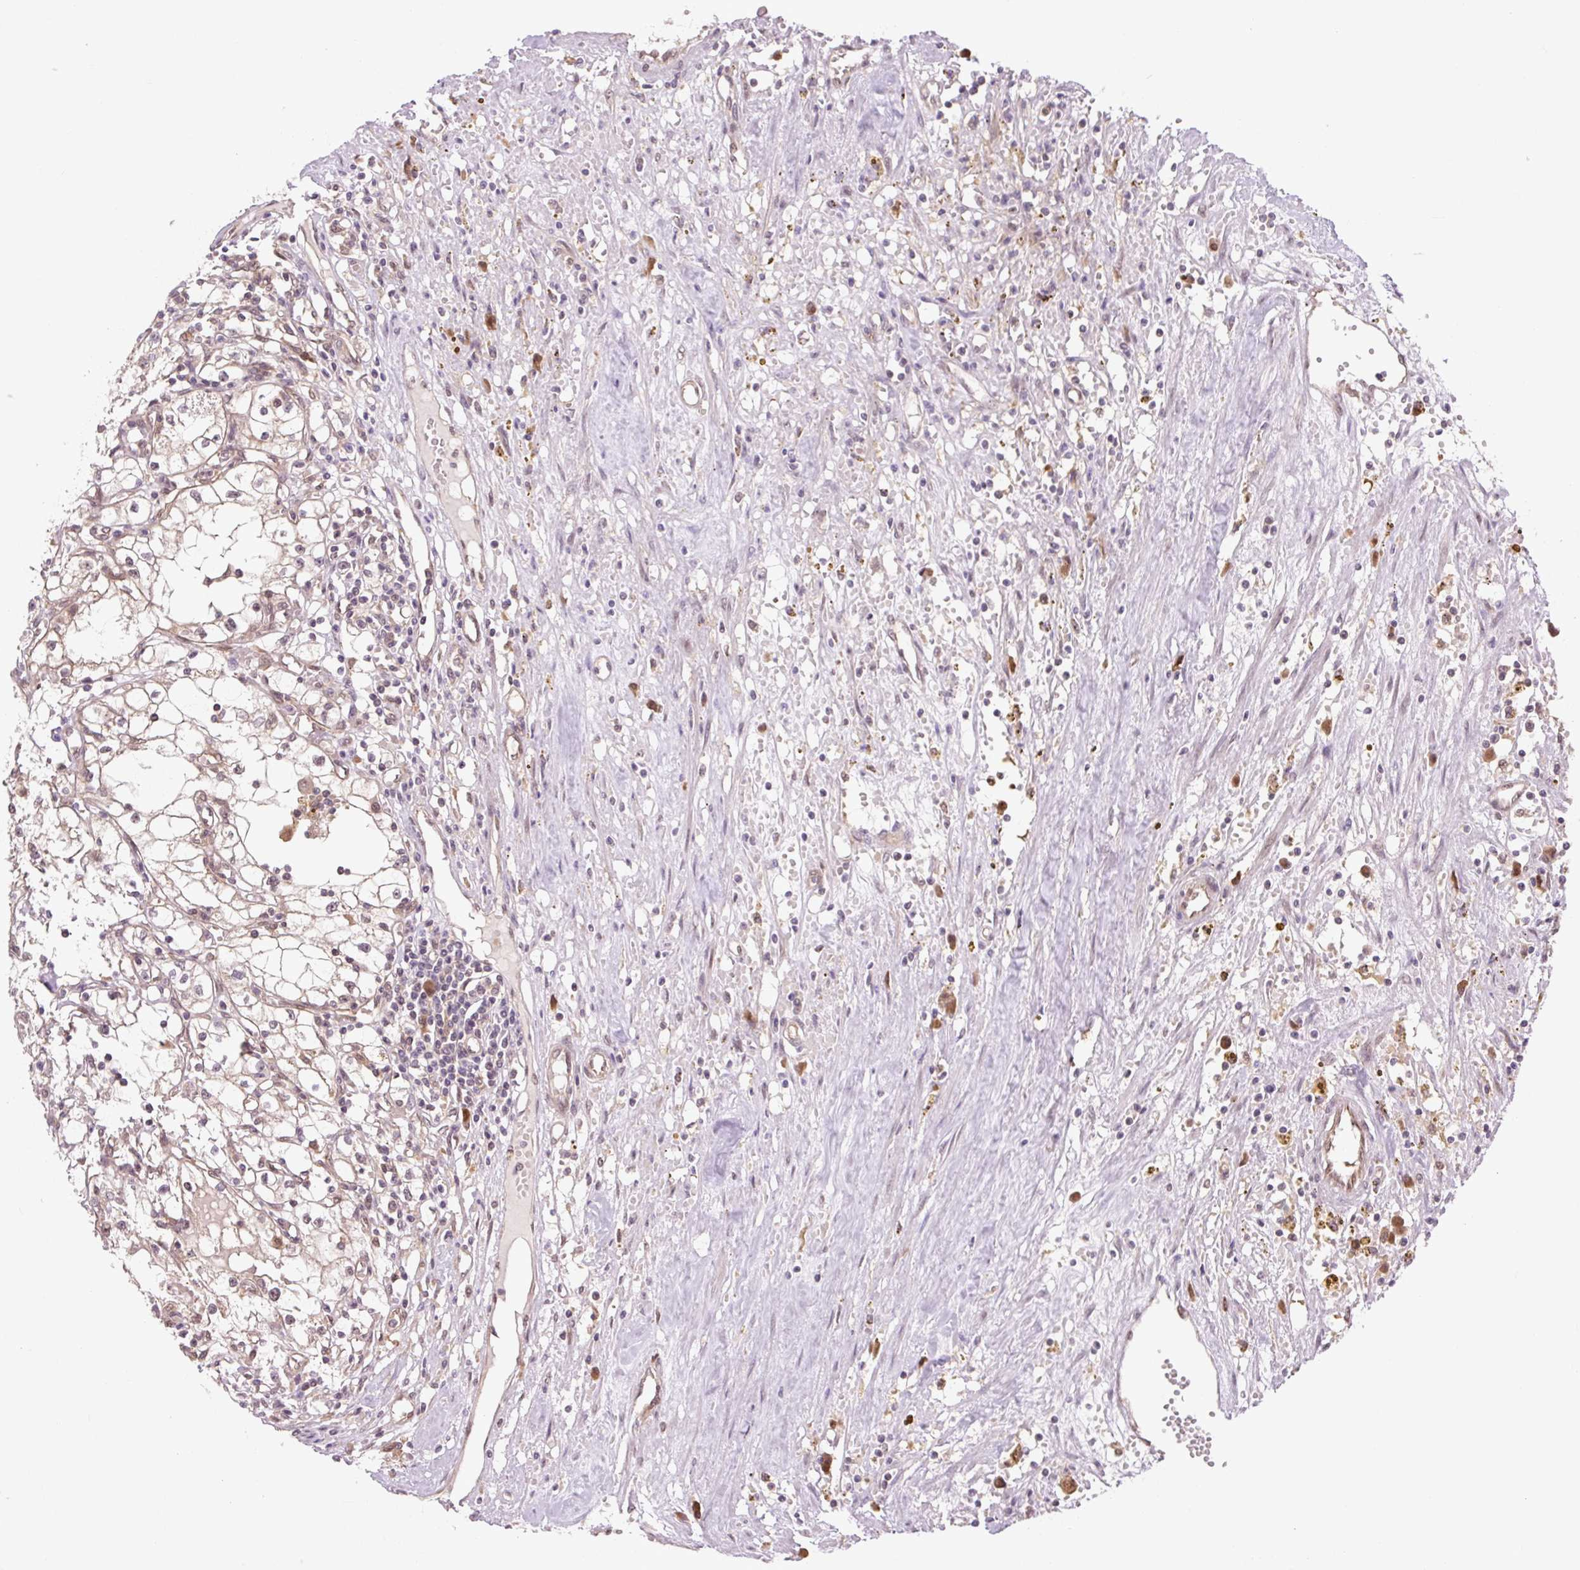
{"staining": {"intensity": "negative", "quantity": "none", "location": "none"}, "tissue": "renal cancer", "cell_type": "Tumor cells", "image_type": "cancer", "snomed": [{"axis": "morphology", "description": "Adenocarcinoma, NOS"}, {"axis": "topography", "description": "Kidney"}], "caption": "Immunohistochemistry of adenocarcinoma (renal) shows no expression in tumor cells.", "gene": "TPT1", "patient": {"sex": "male", "age": 56}}